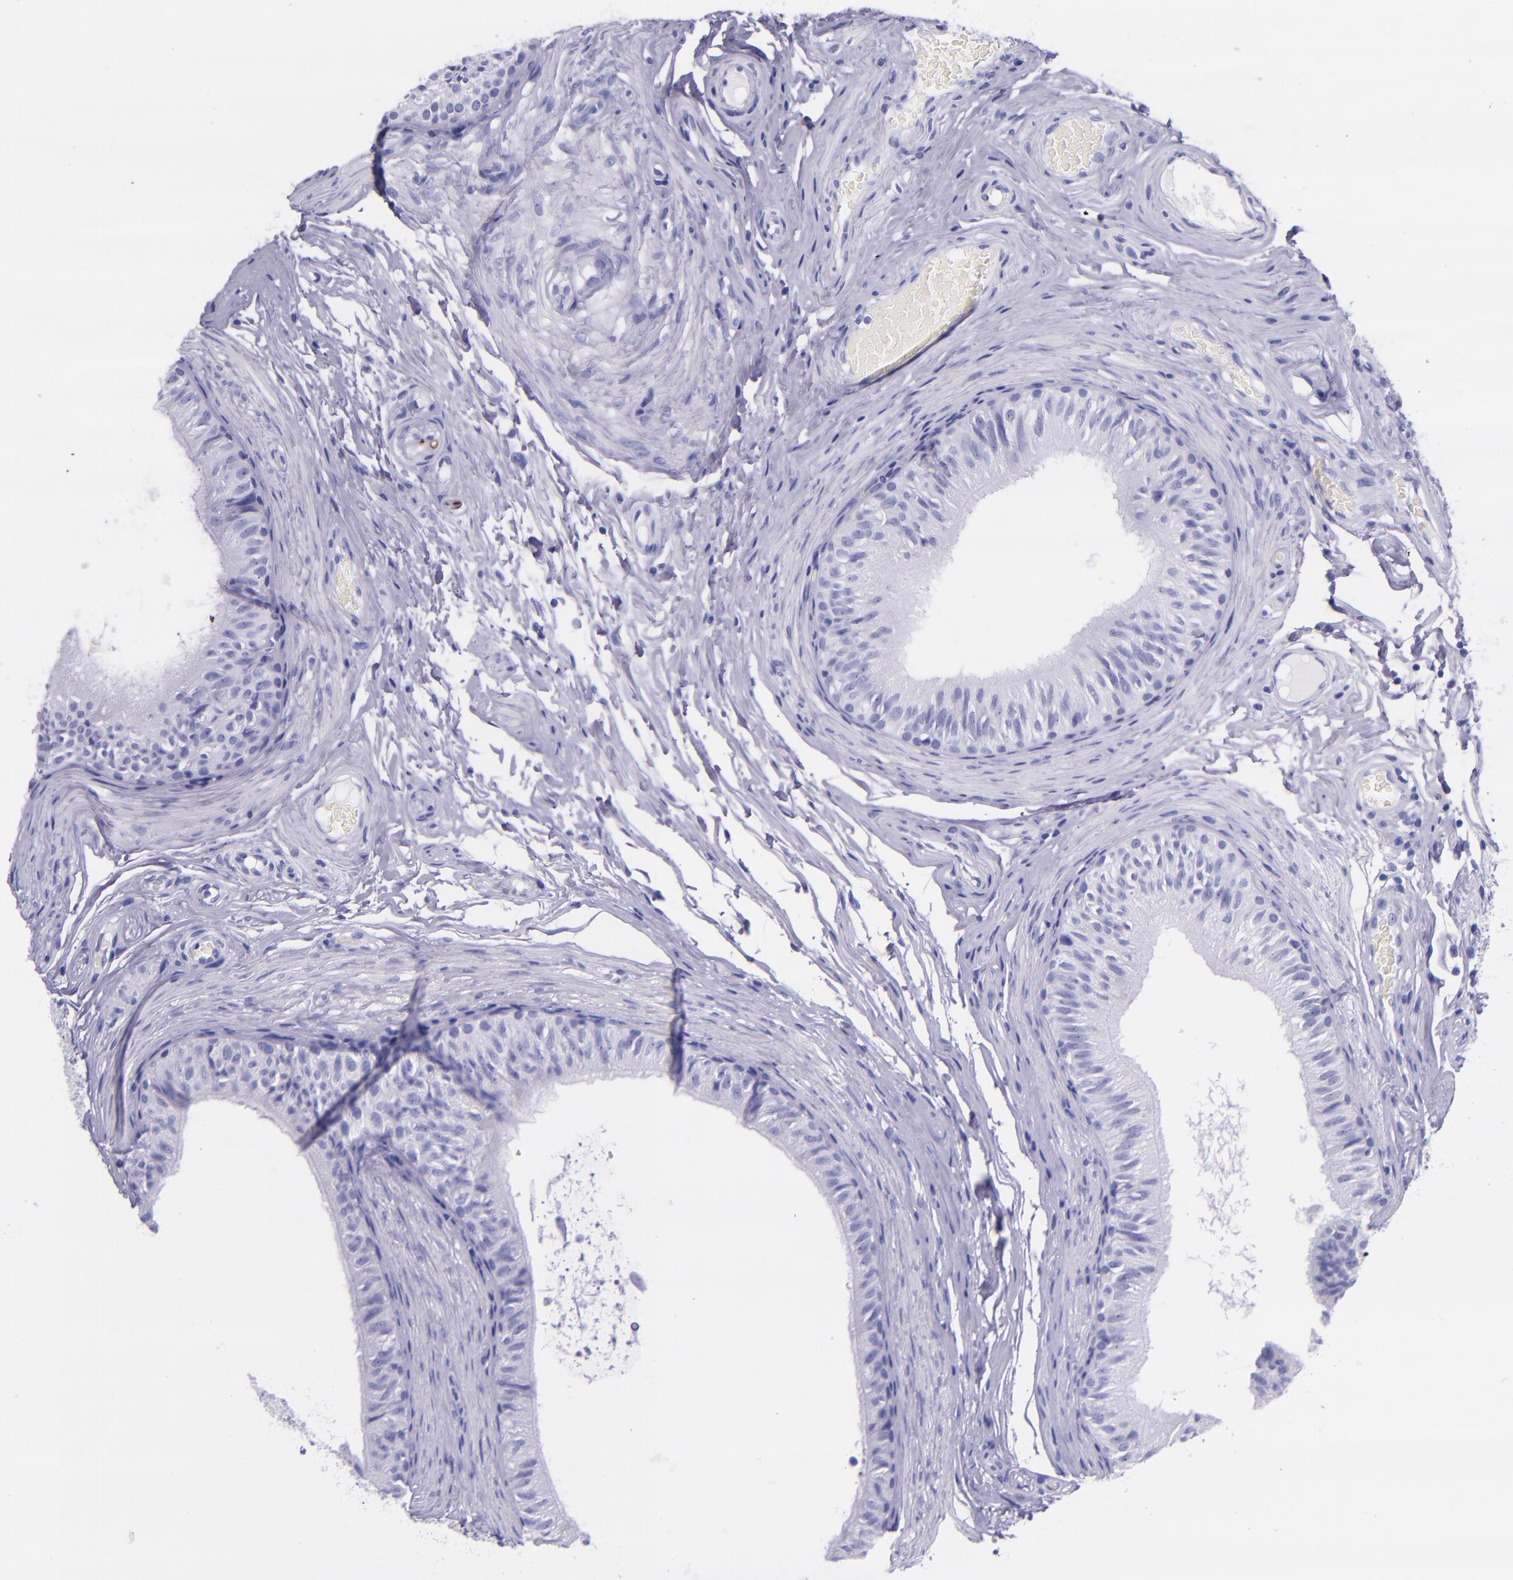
{"staining": {"intensity": "negative", "quantity": "none", "location": "none"}, "tissue": "epididymis", "cell_type": "Glandular cells", "image_type": "normal", "snomed": [{"axis": "morphology", "description": "Normal tissue, NOS"}, {"axis": "topography", "description": "Testis"}, {"axis": "topography", "description": "Epididymis"}], "caption": "Glandular cells are negative for protein expression in benign human epididymis. (Brightfield microscopy of DAB IHC at high magnification).", "gene": "MBP", "patient": {"sex": "male", "age": 36}}